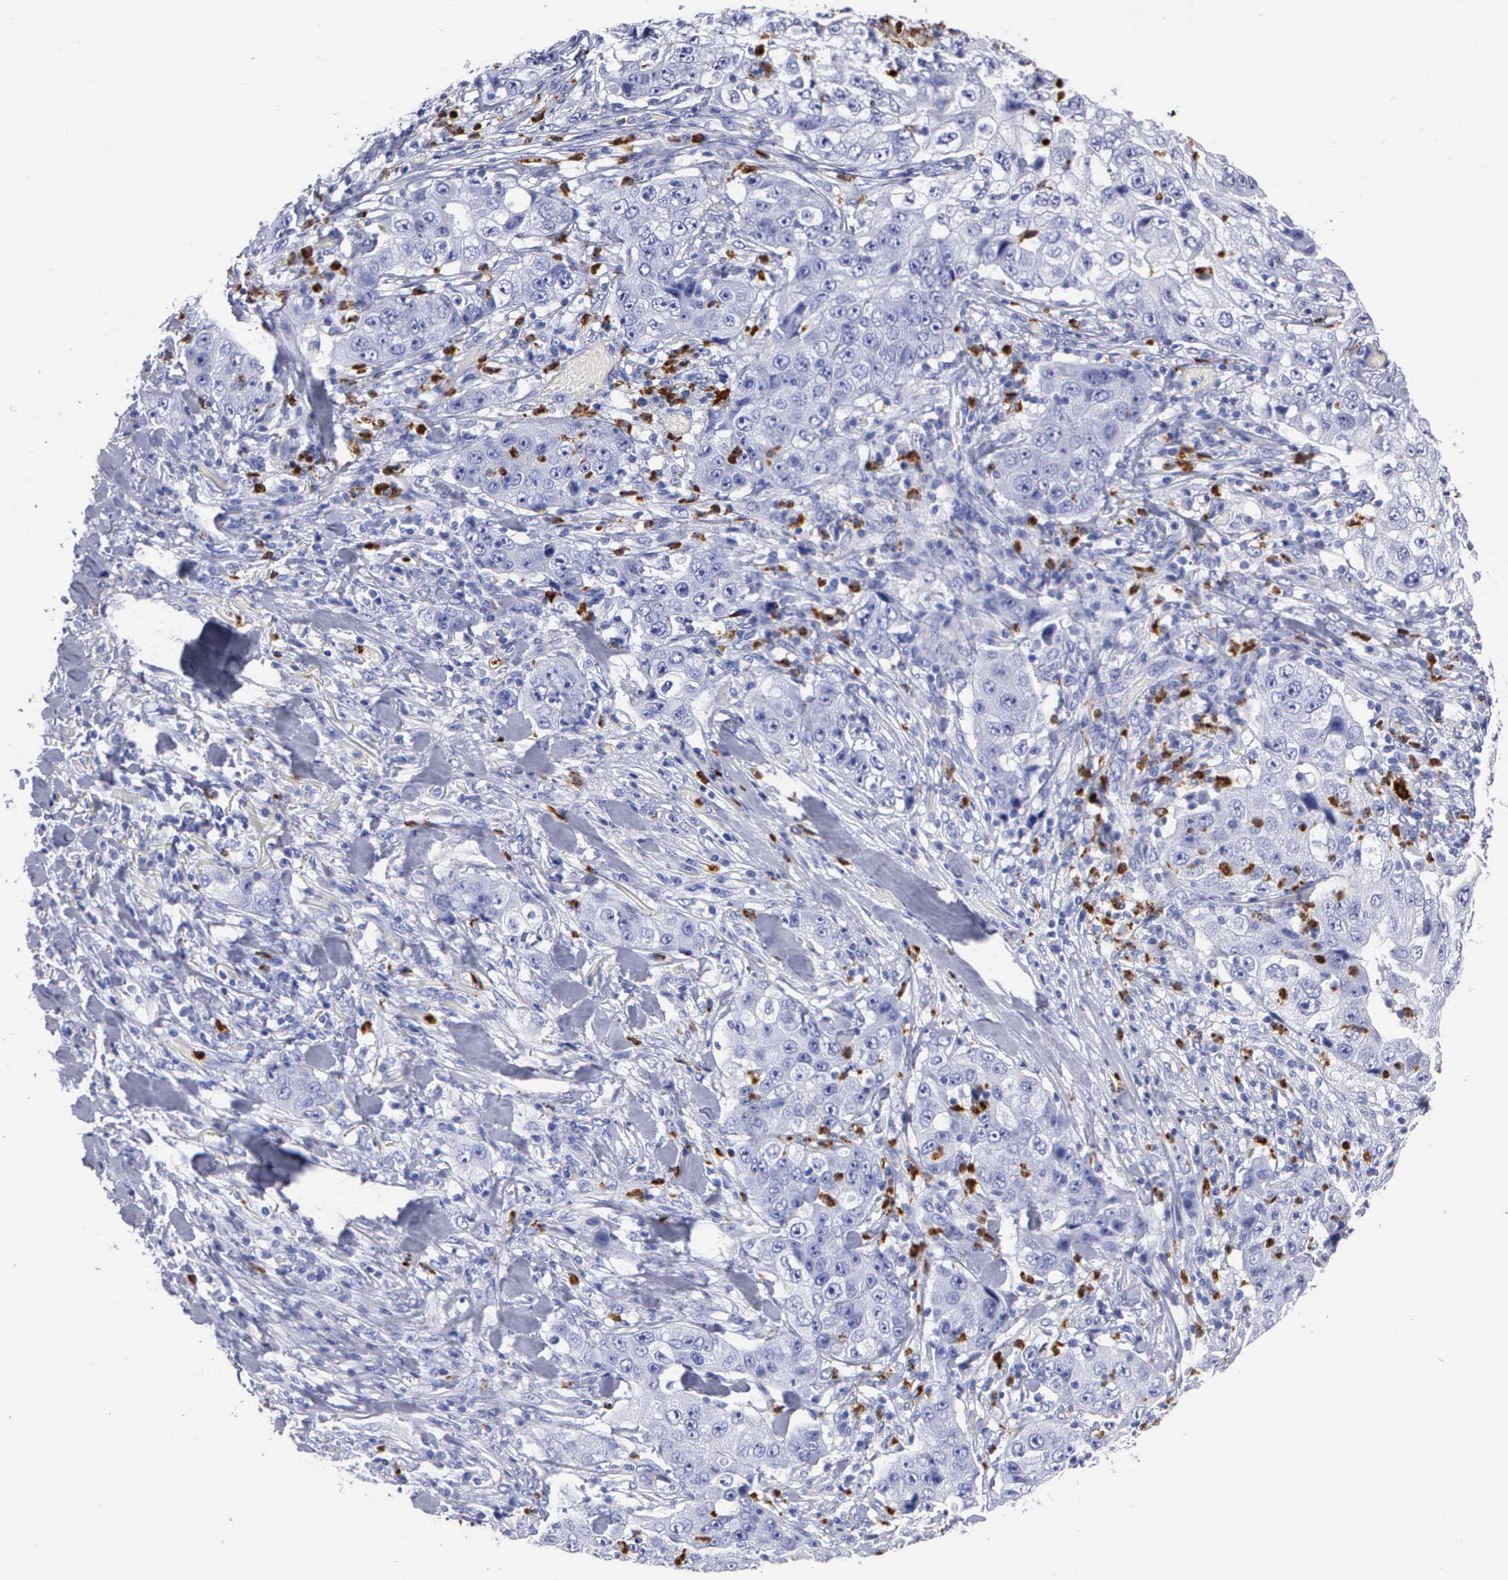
{"staining": {"intensity": "negative", "quantity": "none", "location": "none"}, "tissue": "lung cancer", "cell_type": "Tumor cells", "image_type": "cancer", "snomed": [{"axis": "morphology", "description": "Squamous cell carcinoma, NOS"}, {"axis": "topography", "description": "Lung"}], "caption": "Immunohistochemistry (IHC) of human lung cancer (squamous cell carcinoma) shows no staining in tumor cells.", "gene": "CTSG", "patient": {"sex": "male", "age": 64}}